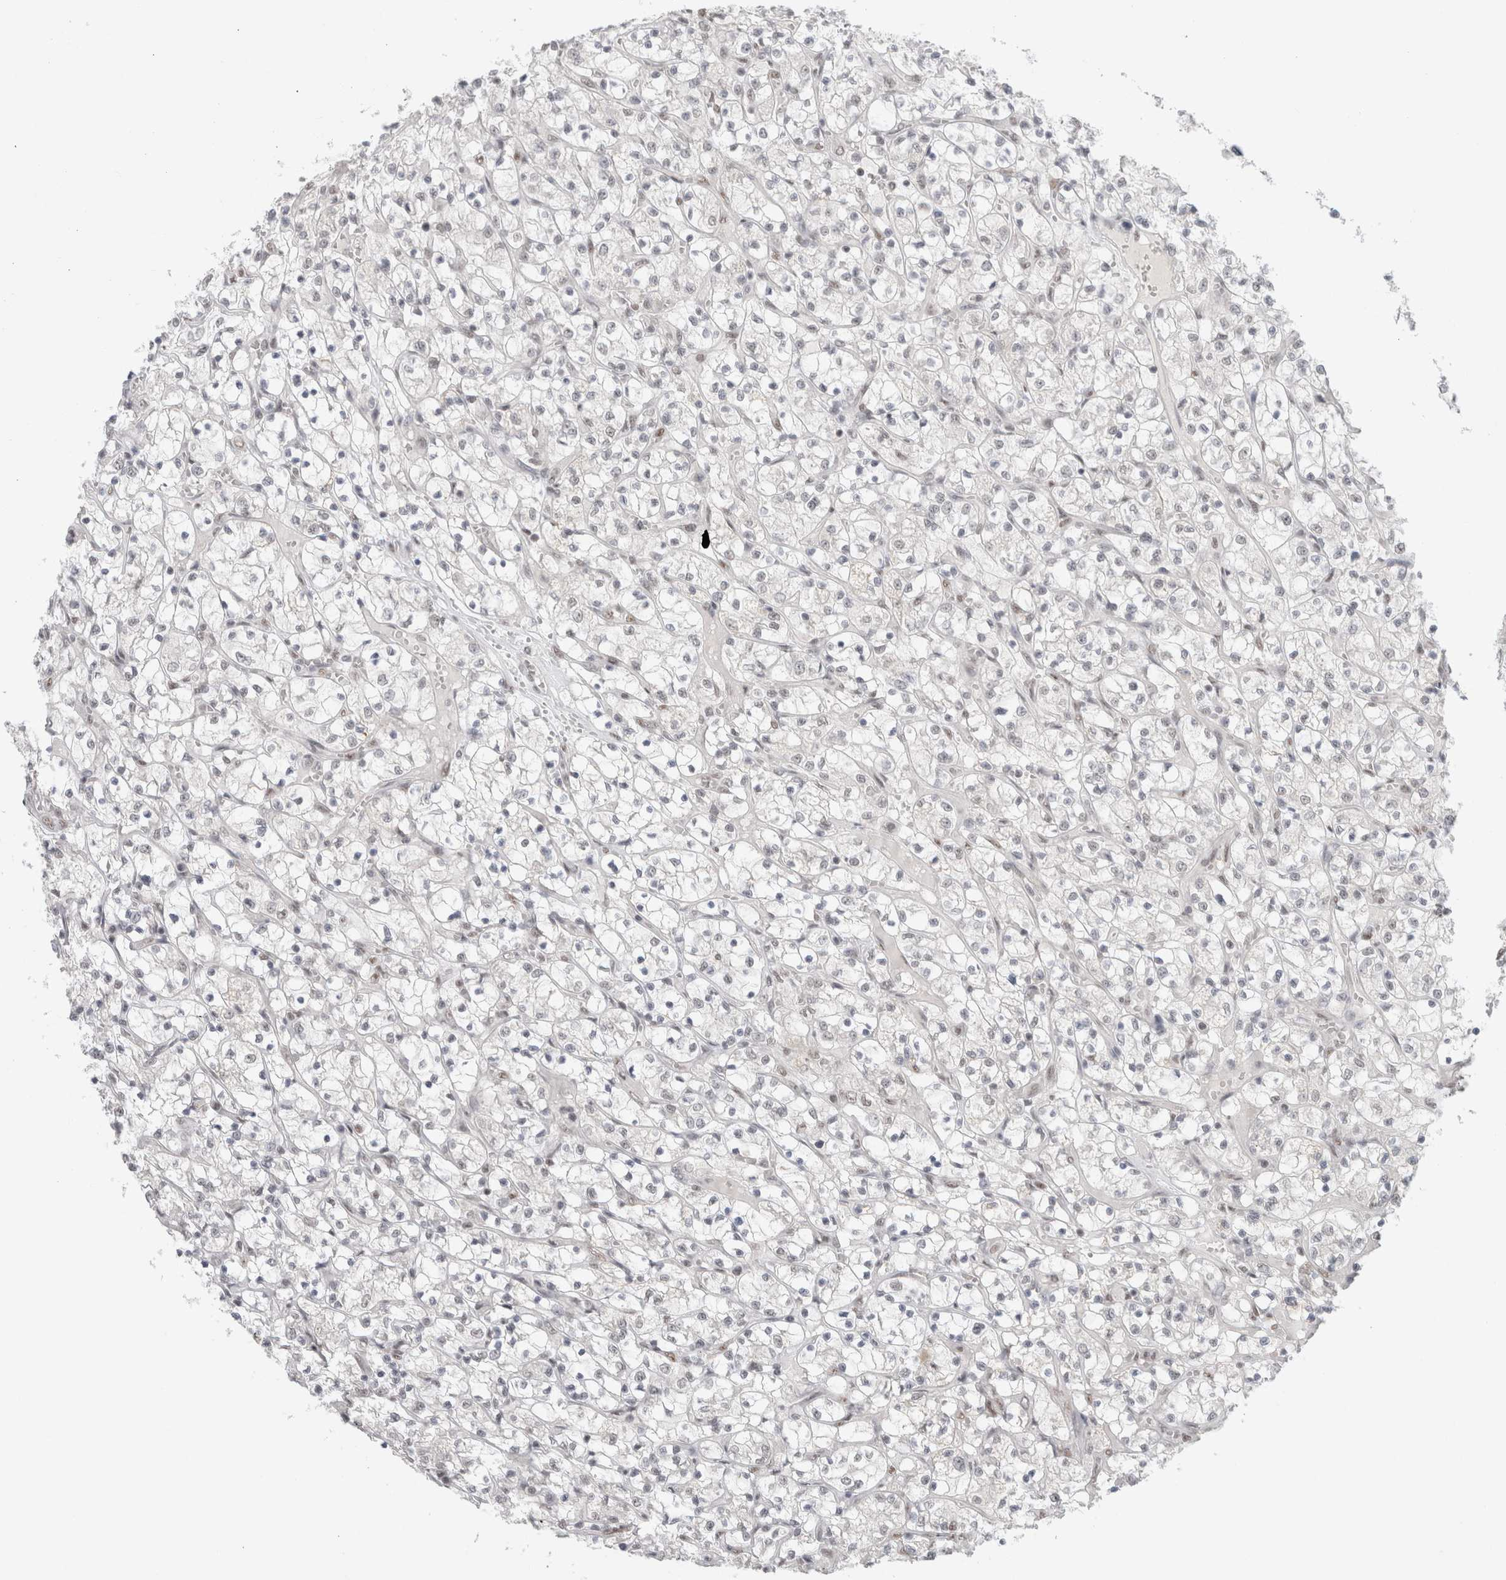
{"staining": {"intensity": "weak", "quantity": "<25%", "location": "nuclear"}, "tissue": "renal cancer", "cell_type": "Tumor cells", "image_type": "cancer", "snomed": [{"axis": "morphology", "description": "Adenocarcinoma, NOS"}, {"axis": "topography", "description": "Kidney"}], "caption": "An immunohistochemistry (IHC) histopathology image of renal cancer is shown. There is no staining in tumor cells of renal cancer. (DAB IHC visualized using brightfield microscopy, high magnification).", "gene": "TRMT12", "patient": {"sex": "female", "age": 69}}